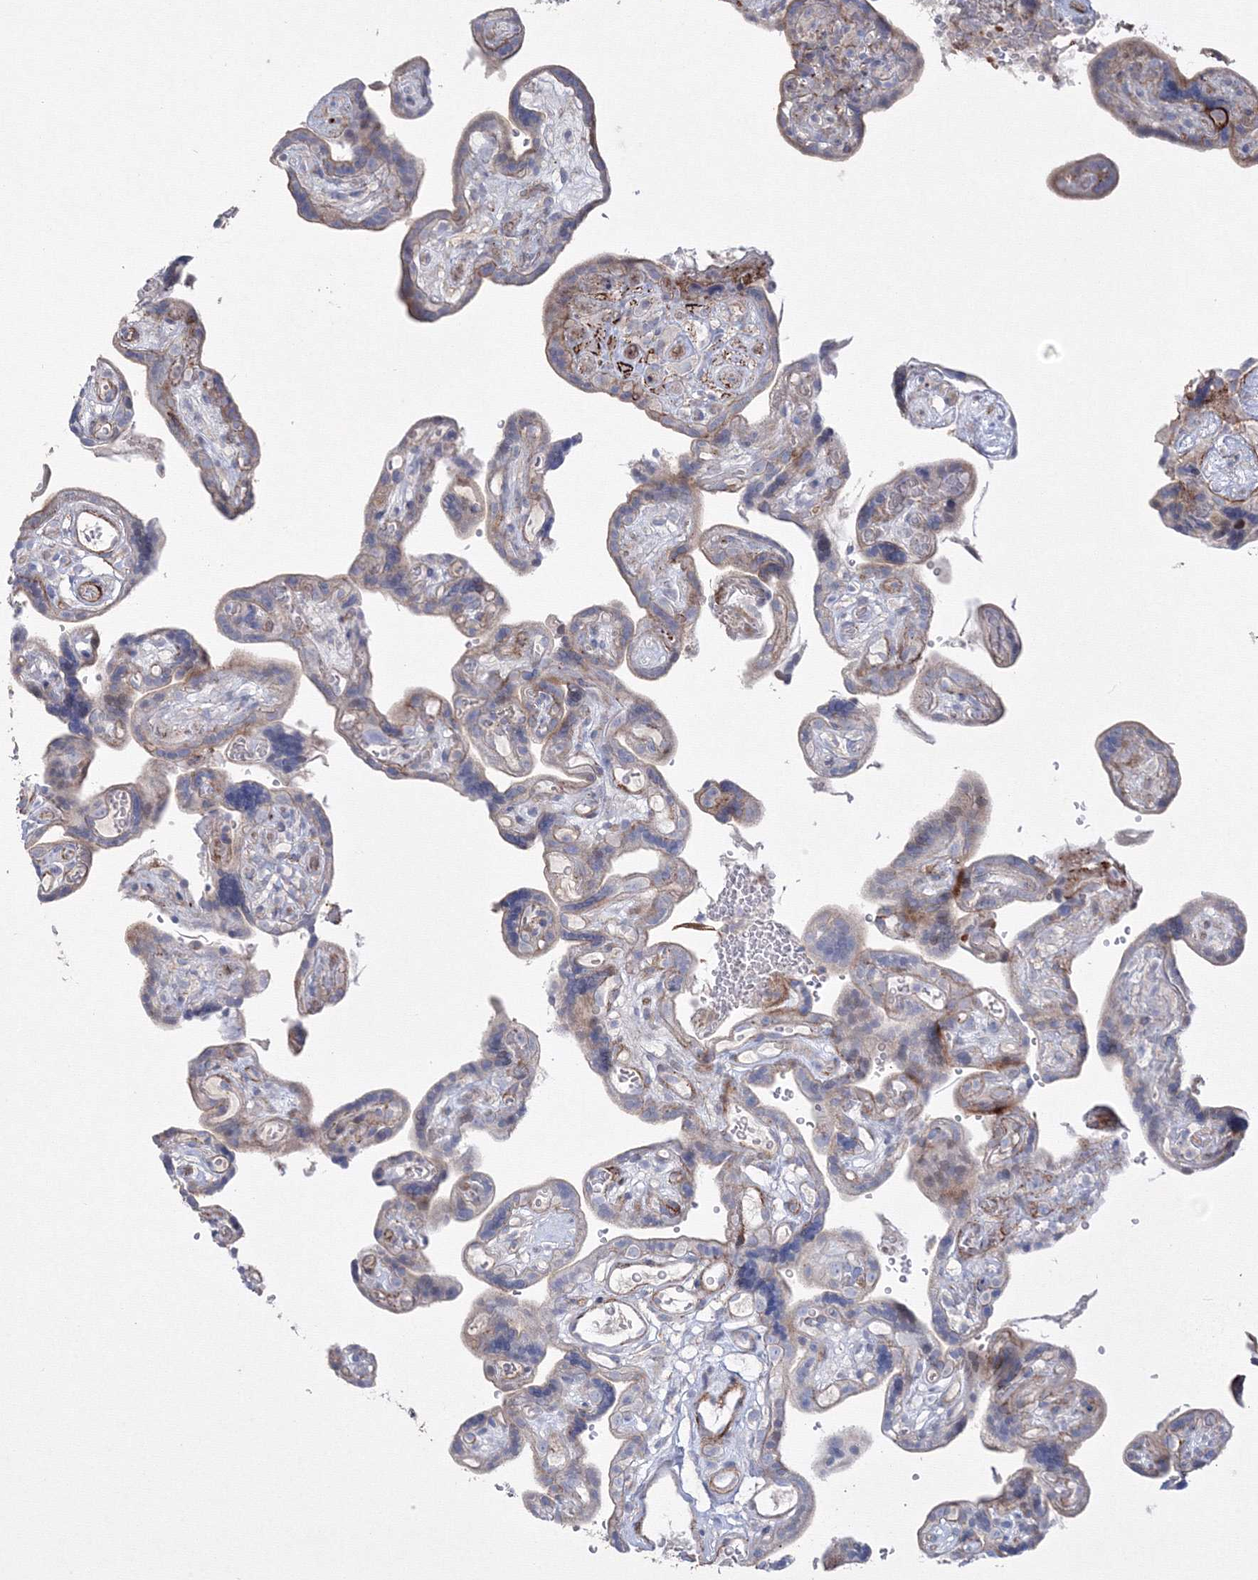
{"staining": {"intensity": "moderate", "quantity": "<25%", "location": "cytoplasmic/membranous"}, "tissue": "placenta", "cell_type": "Decidual cells", "image_type": "normal", "snomed": [{"axis": "morphology", "description": "Normal tissue, NOS"}, {"axis": "topography", "description": "Placenta"}], "caption": "An image of human placenta stained for a protein shows moderate cytoplasmic/membranous brown staining in decidual cells. Immunohistochemistry (ihc) stains the protein in brown and the nuclei are stained blue.", "gene": "GPR82", "patient": {"sex": "female", "age": 30}}